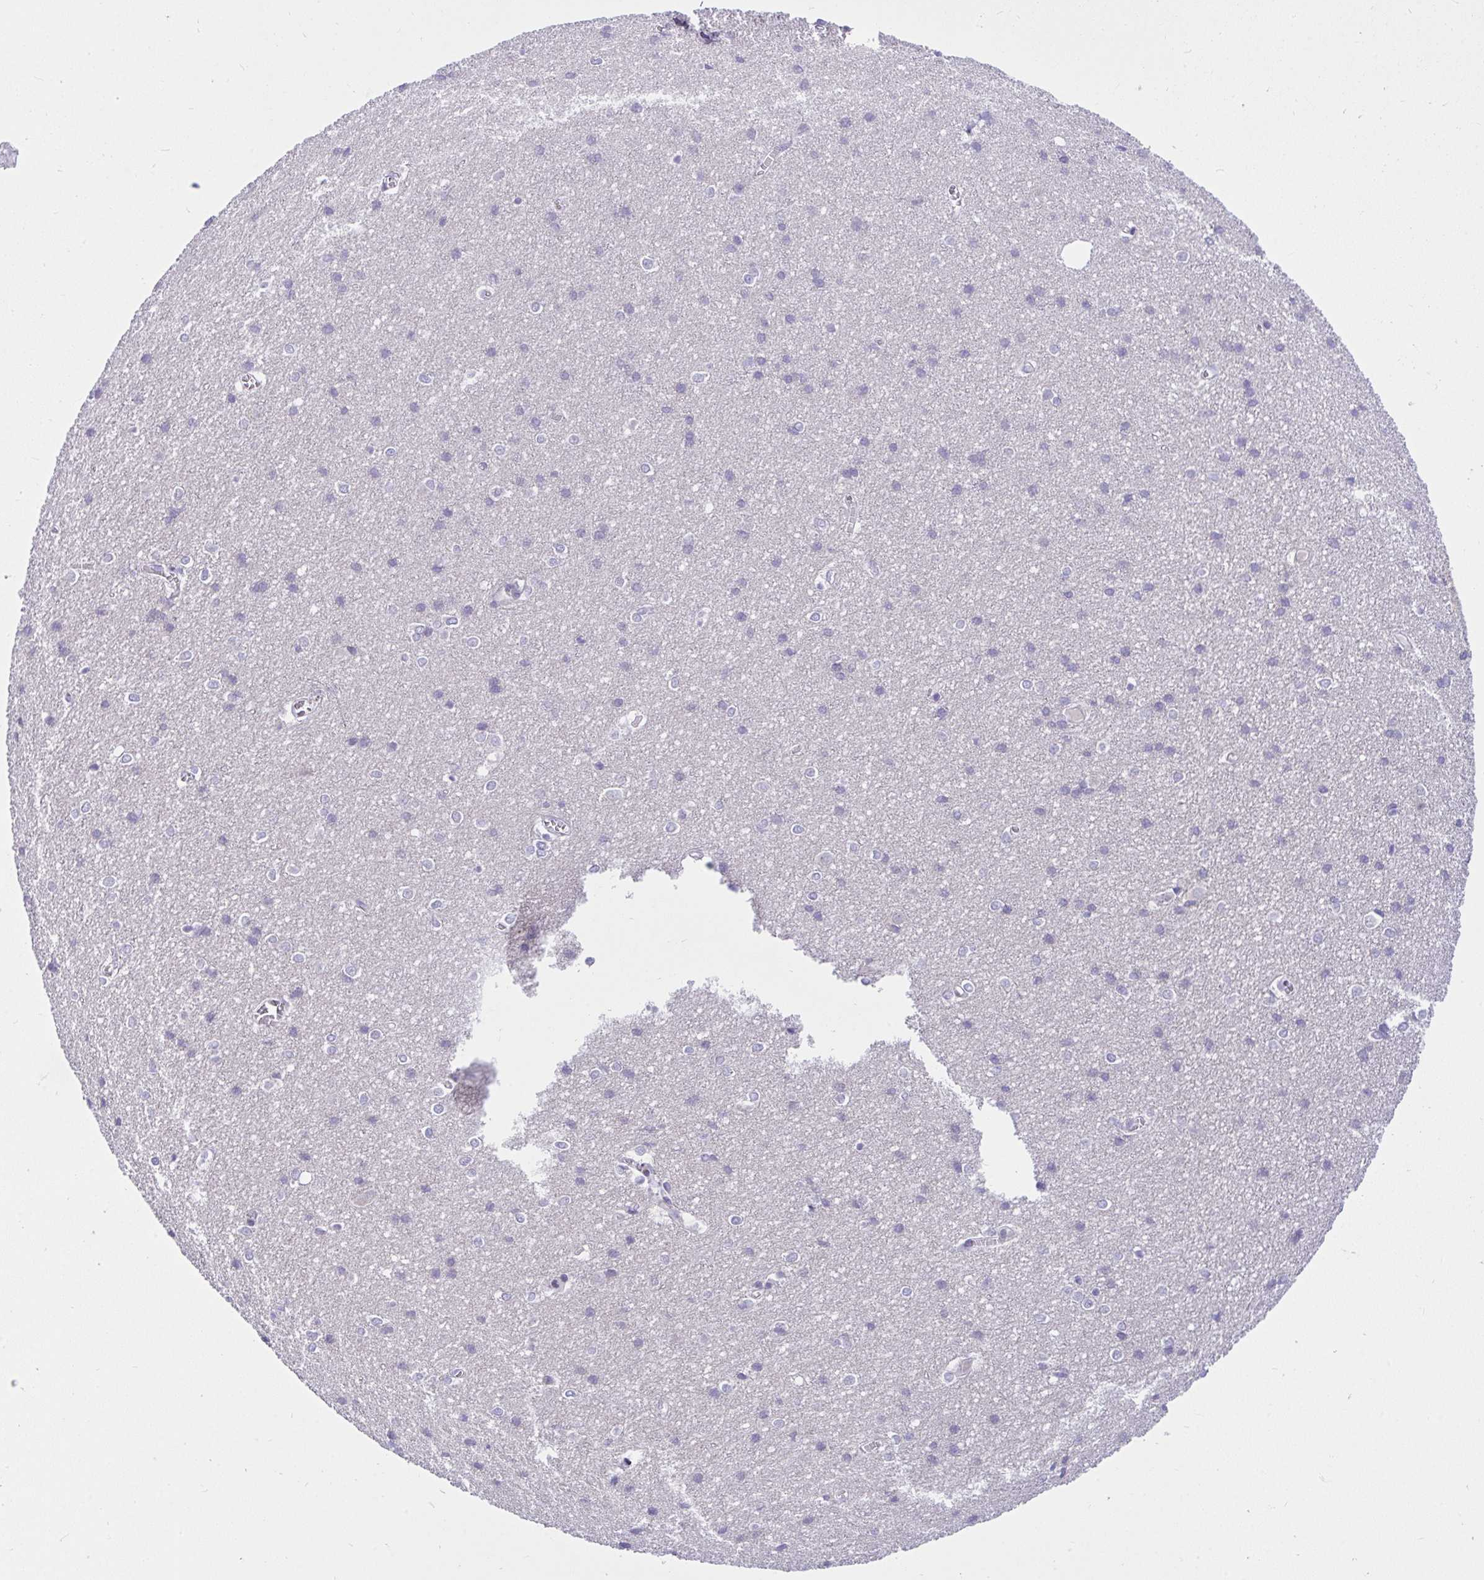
{"staining": {"intensity": "negative", "quantity": "none", "location": "none"}, "tissue": "cerebral cortex", "cell_type": "Endothelial cells", "image_type": "normal", "snomed": [{"axis": "morphology", "description": "Normal tissue, NOS"}, {"axis": "topography", "description": "Cerebral cortex"}], "caption": "Immunohistochemical staining of normal cerebral cortex reveals no significant positivity in endothelial cells. (Stains: DAB immunohistochemistry with hematoxylin counter stain, Microscopy: brightfield microscopy at high magnification).", "gene": "DTX3", "patient": {"sex": "male", "age": 37}}